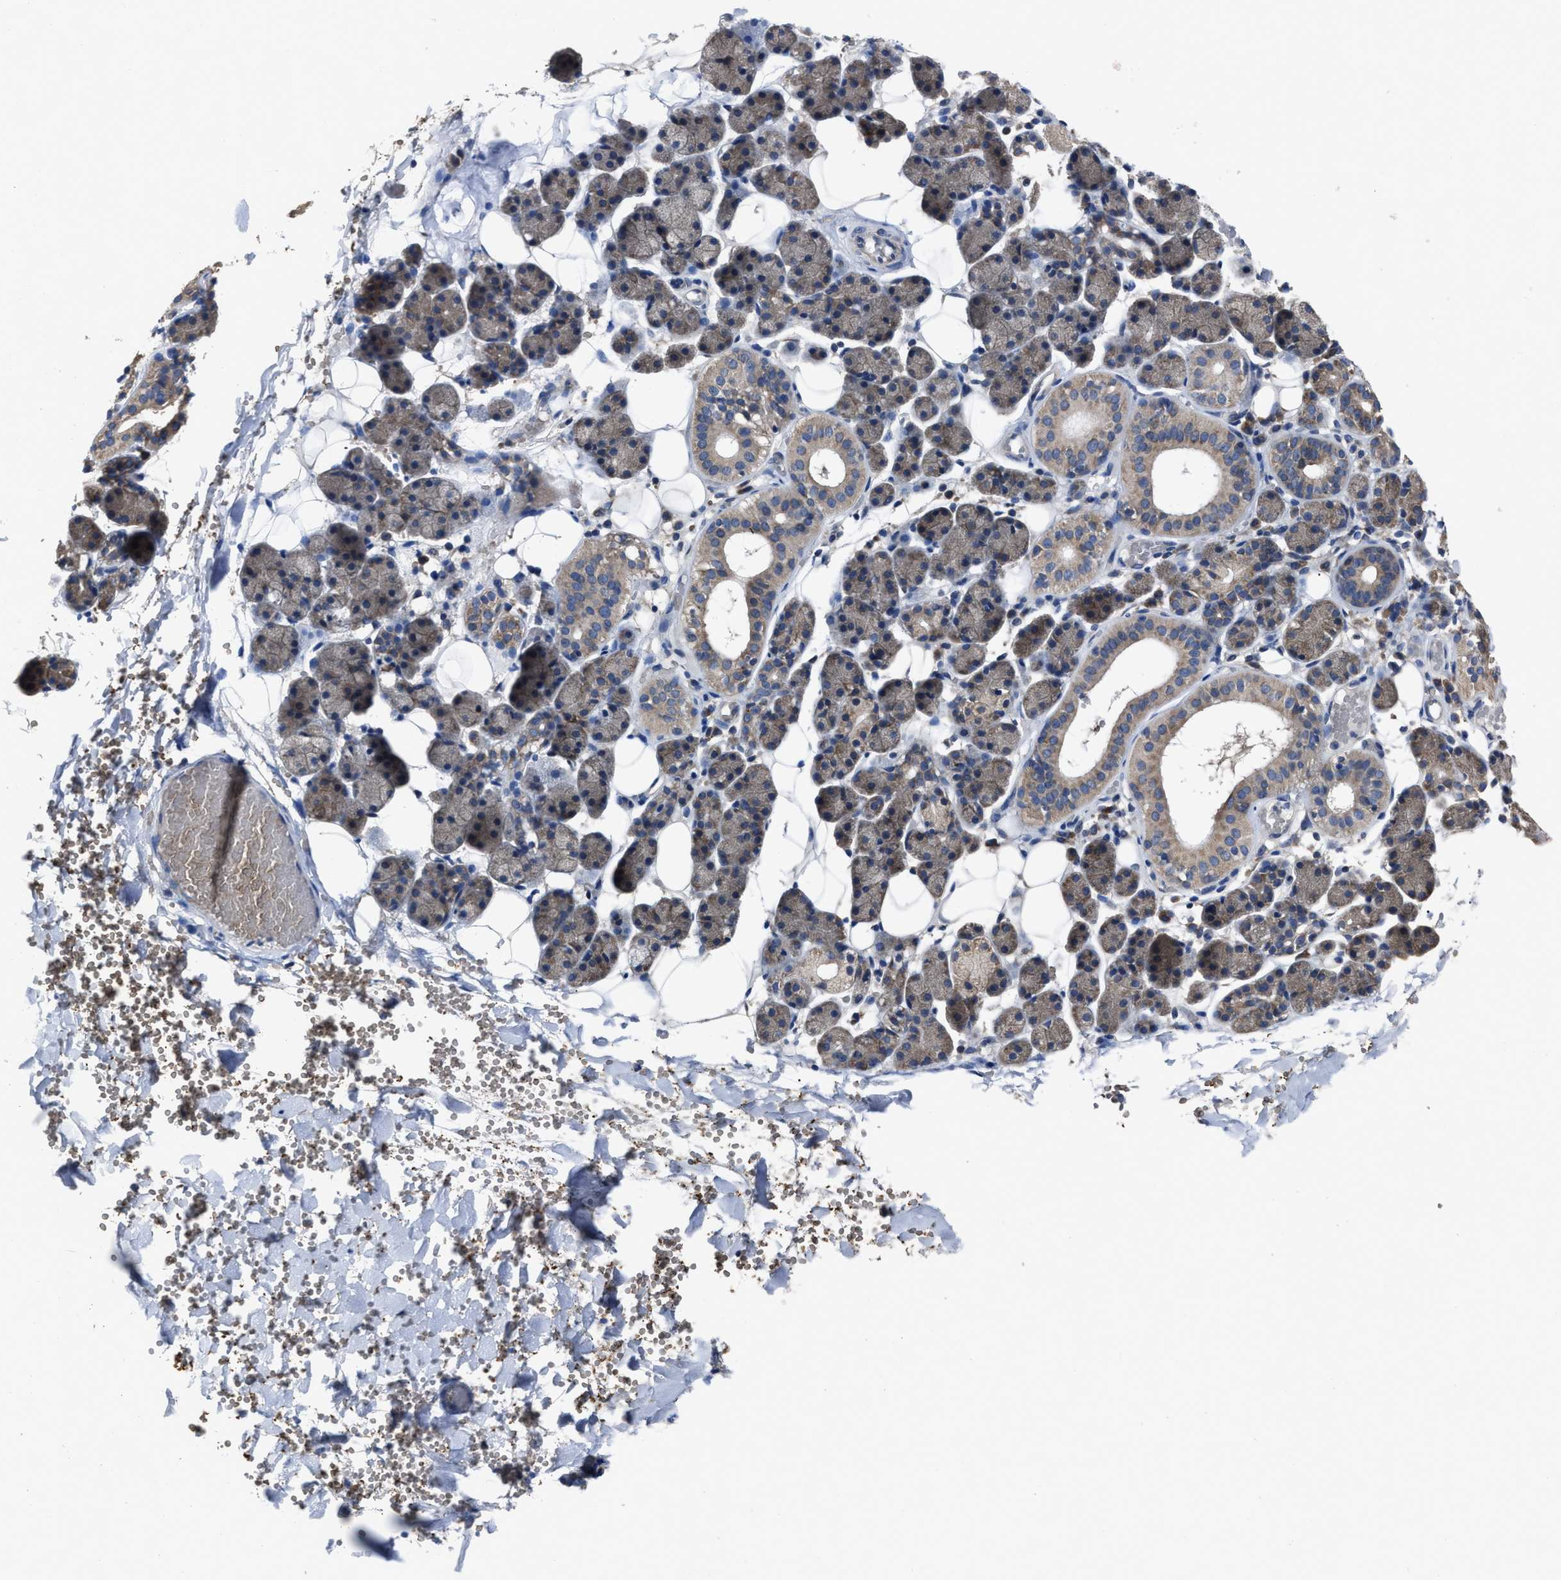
{"staining": {"intensity": "moderate", "quantity": "25%-75%", "location": "cytoplasmic/membranous"}, "tissue": "salivary gland", "cell_type": "Glandular cells", "image_type": "normal", "snomed": [{"axis": "morphology", "description": "Normal tissue, NOS"}, {"axis": "topography", "description": "Salivary gland"}], "caption": "Immunohistochemistry (IHC) of normal human salivary gland exhibits medium levels of moderate cytoplasmic/membranous staining in about 25%-75% of glandular cells. The staining was performed using DAB (3,3'-diaminobenzidine) to visualize the protein expression in brown, while the nuclei were stained in blue with hematoxylin (Magnification: 20x).", "gene": "UPF1", "patient": {"sex": "female", "age": 33}}